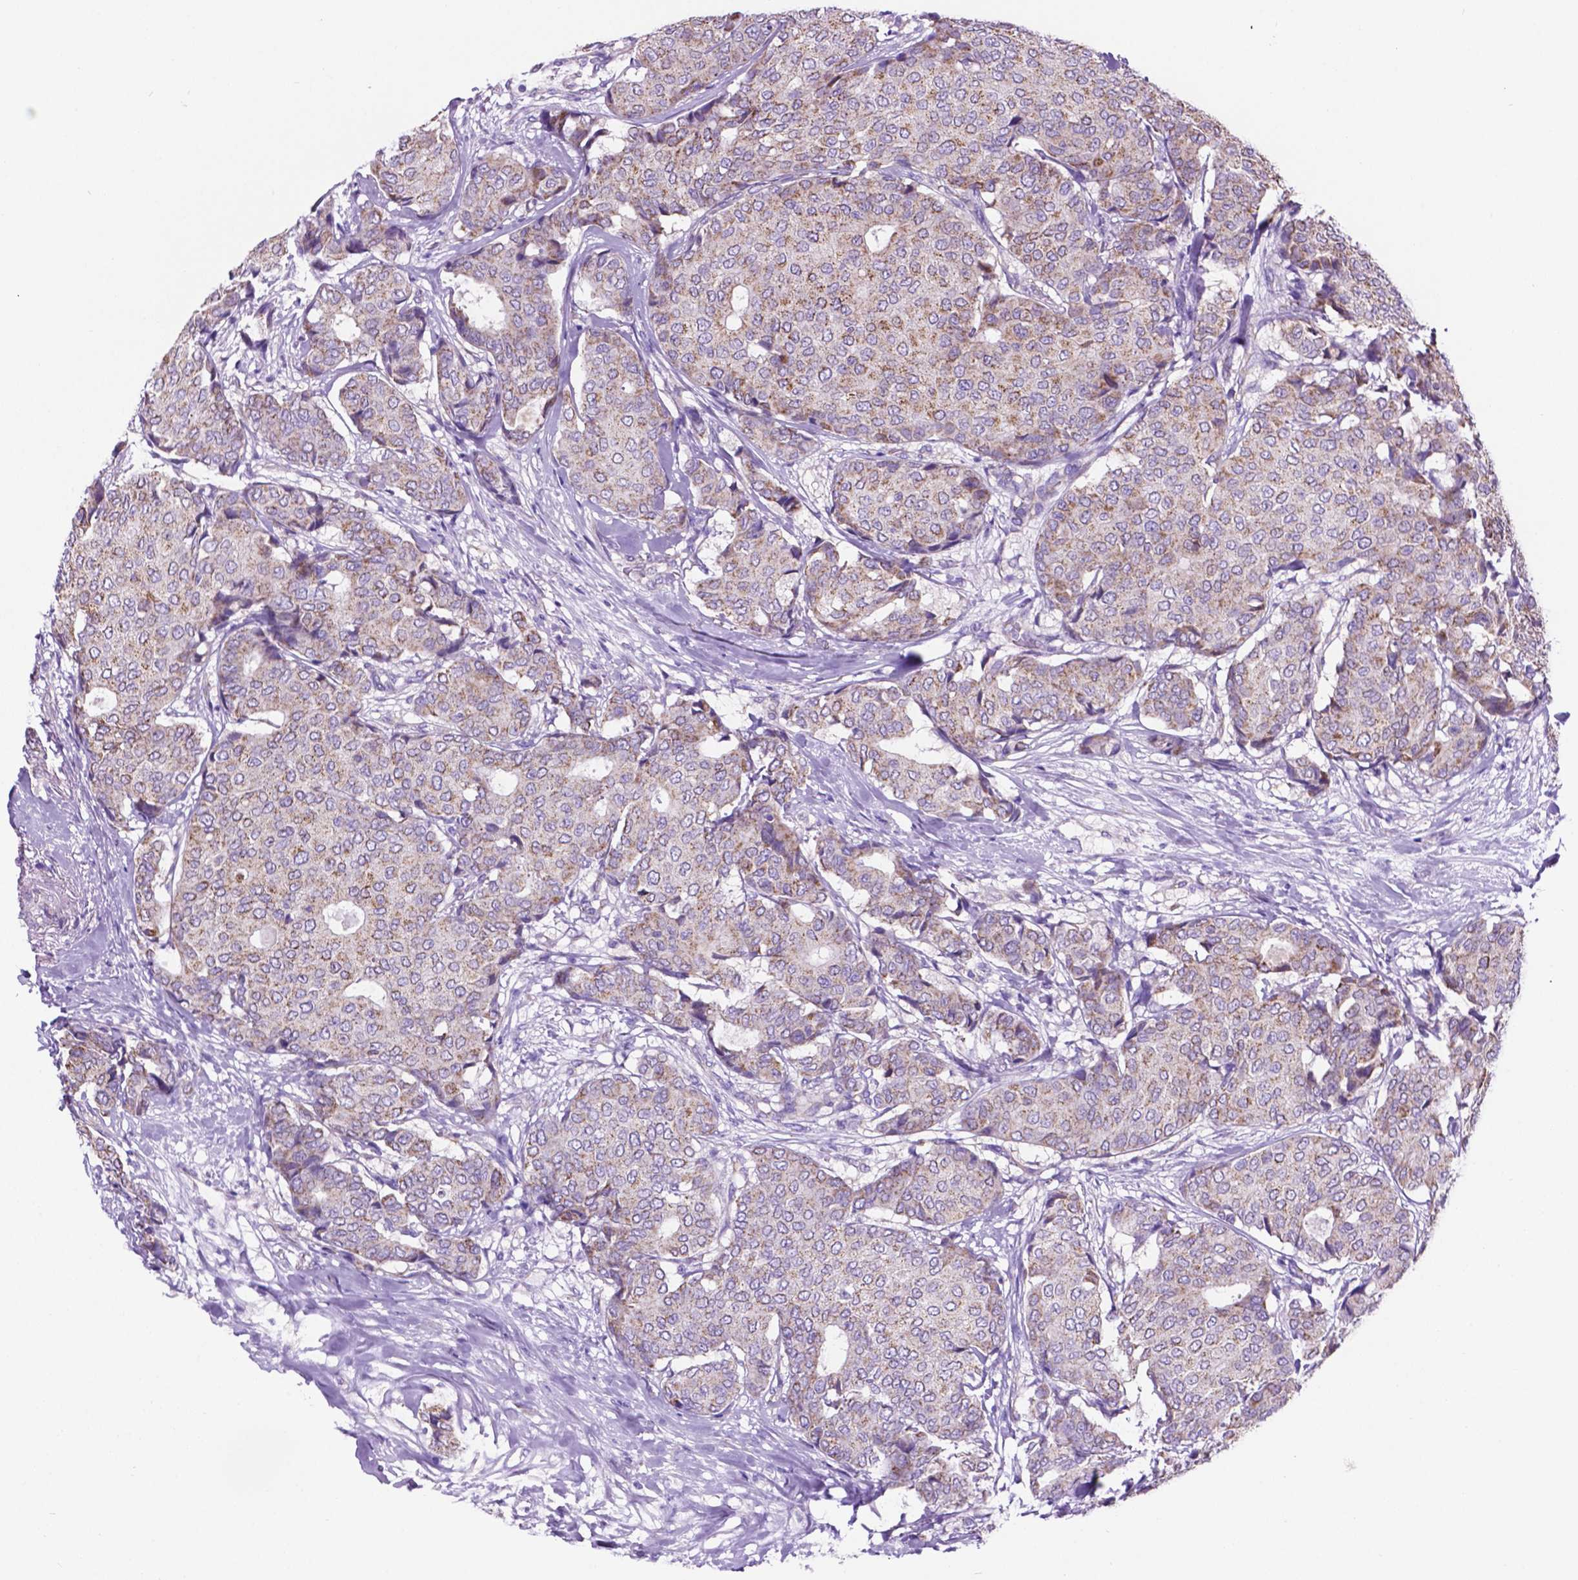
{"staining": {"intensity": "weak", "quantity": "<25%", "location": "cytoplasmic/membranous"}, "tissue": "breast cancer", "cell_type": "Tumor cells", "image_type": "cancer", "snomed": [{"axis": "morphology", "description": "Duct carcinoma"}, {"axis": "topography", "description": "Breast"}], "caption": "Immunohistochemistry photomicrograph of human breast infiltrating ductal carcinoma stained for a protein (brown), which displays no positivity in tumor cells. (DAB (3,3'-diaminobenzidine) immunohistochemistry (IHC) with hematoxylin counter stain).", "gene": "TMEM121B", "patient": {"sex": "female", "age": 75}}